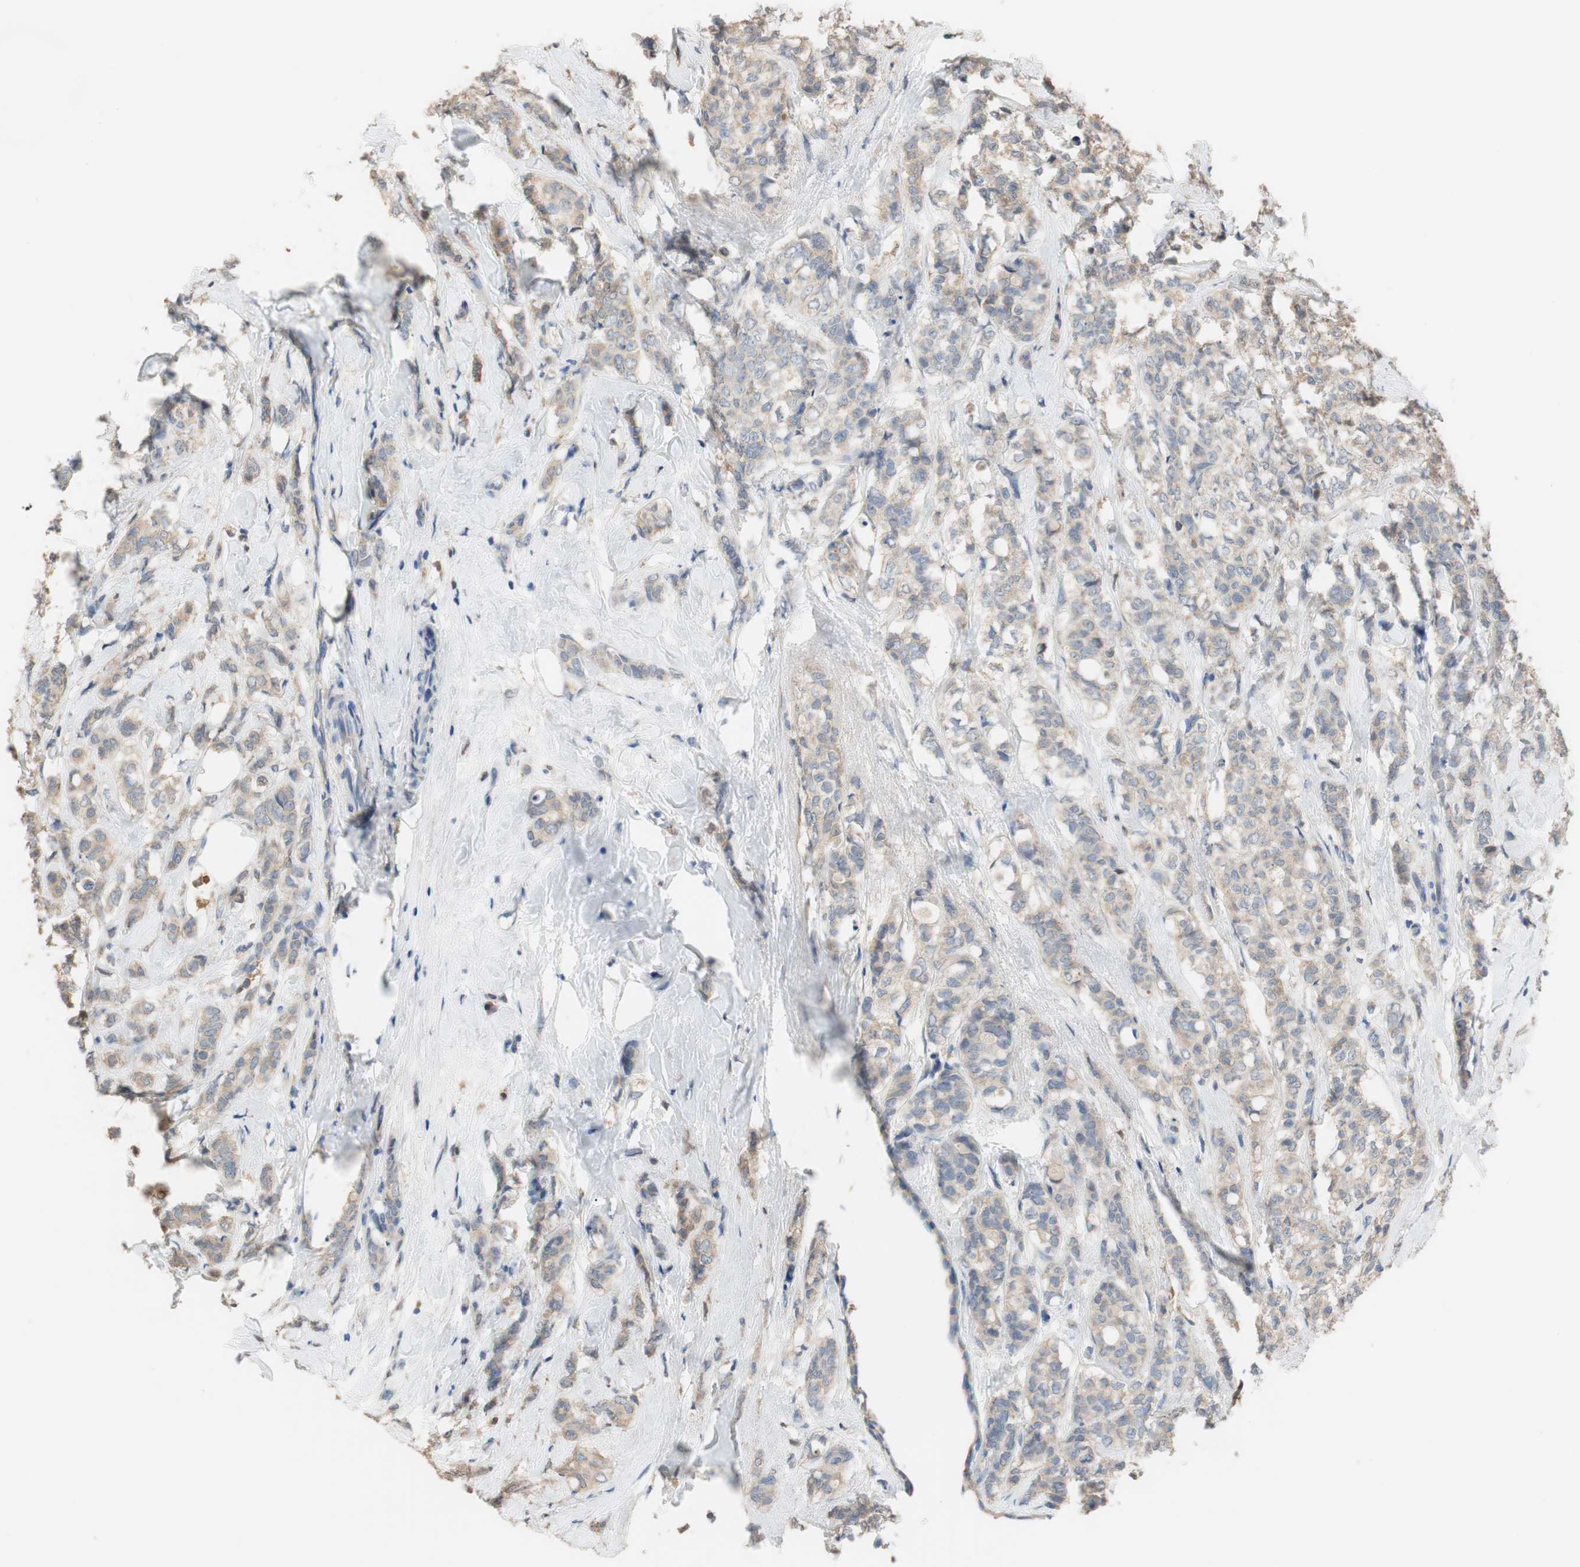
{"staining": {"intensity": "moderate", "quantity": ">75%", "location": "cytoplasmic/membranous"}, "tissue": "breast cancer", "cell_type": "Tumor cells", "image_type": "cancer", "snomed": [{"axis": "morphology", "description": "Lobular carcinoma"}, {"axis": "topography", "description": "Breast"}], "caption": "Human breast cancer stained for a protein (brown) displays moderate cytoplasmic/membranous positive positivity in approximately >75% of tumor cells.", "gene": "ALDH1A2", "patient": {"sex": "female", "age": 60}}